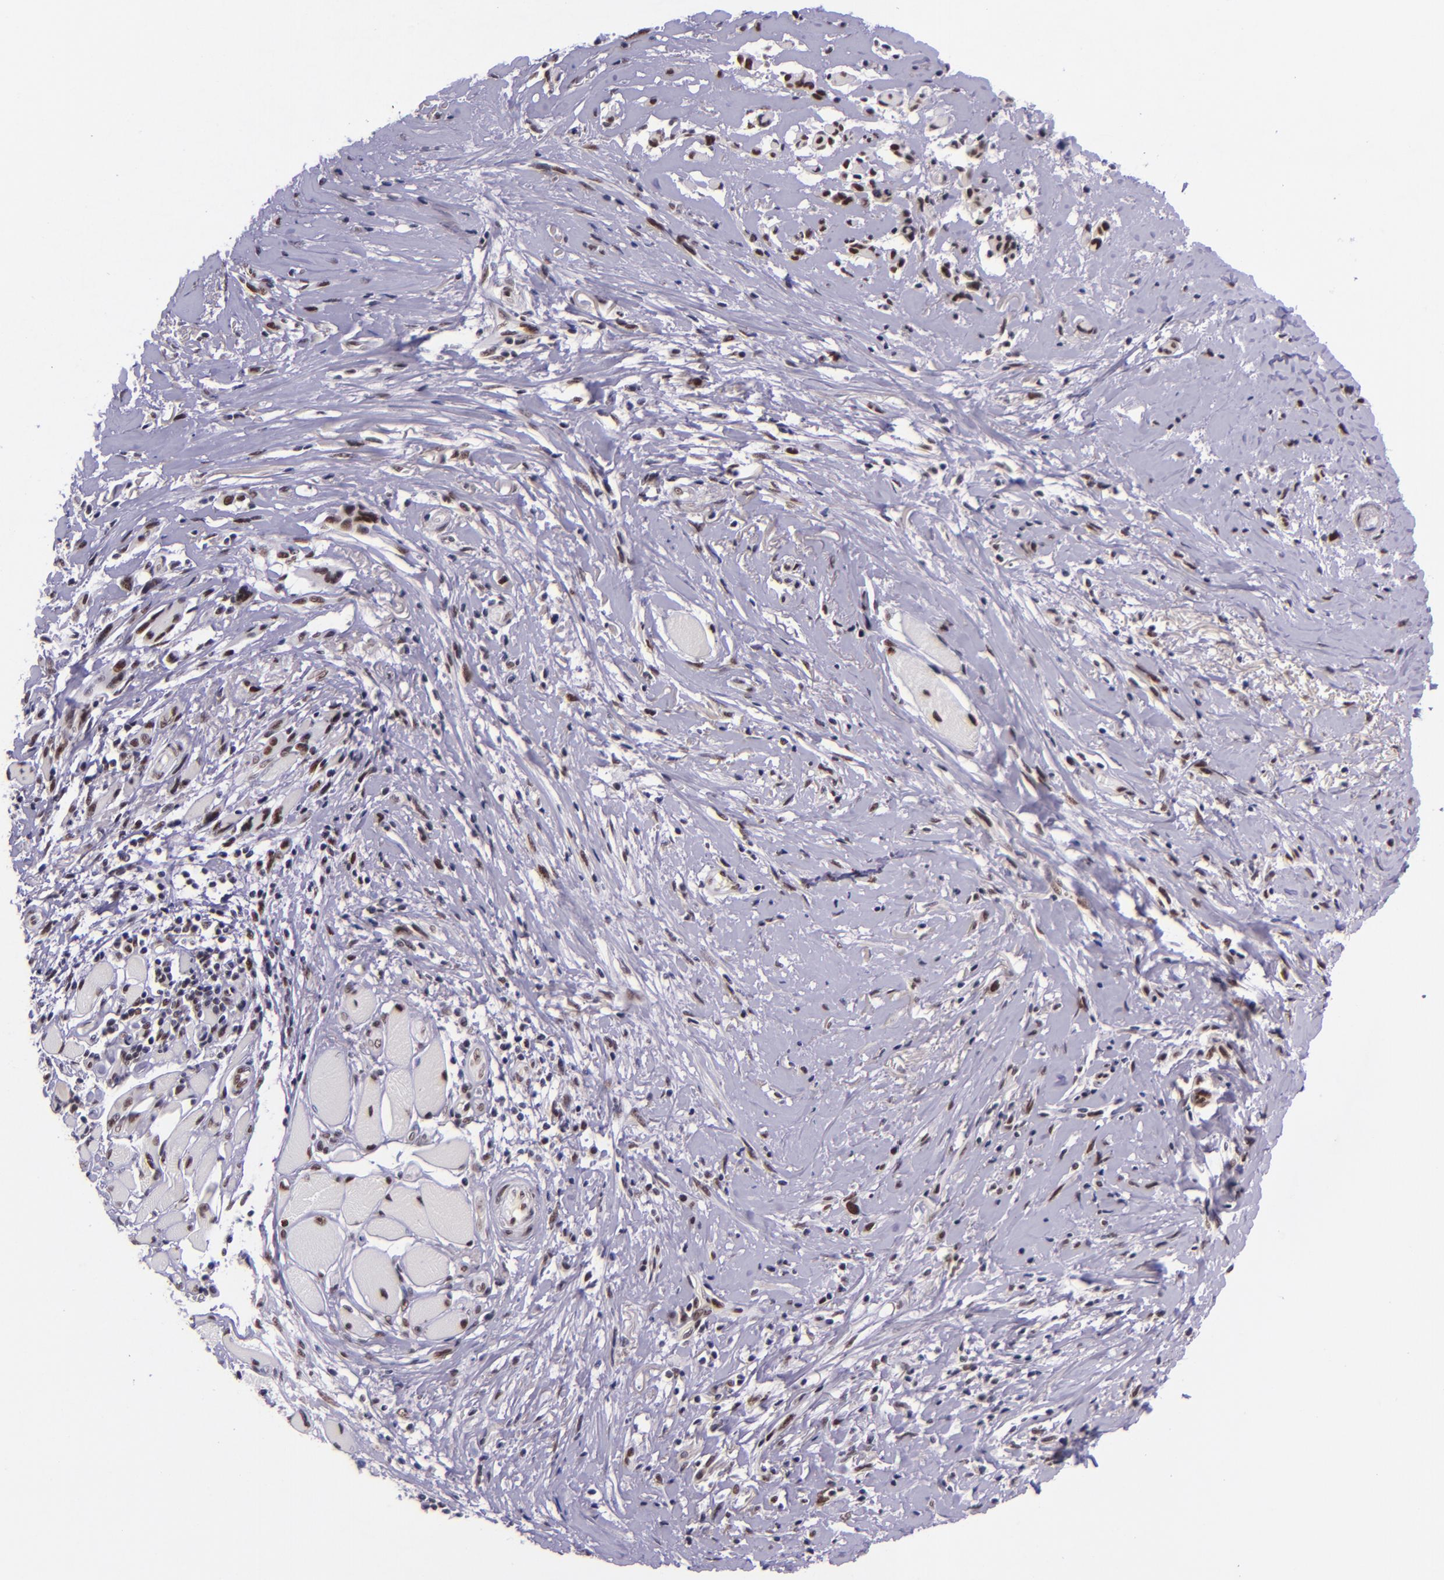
{"staining": {"intensity": "moderate", "quantity": ">75%", "location": "nuclear"}, "tissue": "melanoma", "cell_type": "Tumor cells", "image_type": "cancer", "snomed": [{"axis": "morphology", "description": "Malignant melanoma, NOS"}, {"axis": "topography", "description": "Skin"}], "caption": "Immunohistochemical staining of human malignant melanoma exhibits moderate nuclear protein positivity in about >75% of tumor cells. (IHC, brightfield microscopy, high magnification).", "gene": "GPKOW", "patient": {"sex": "male", "age": 91}}